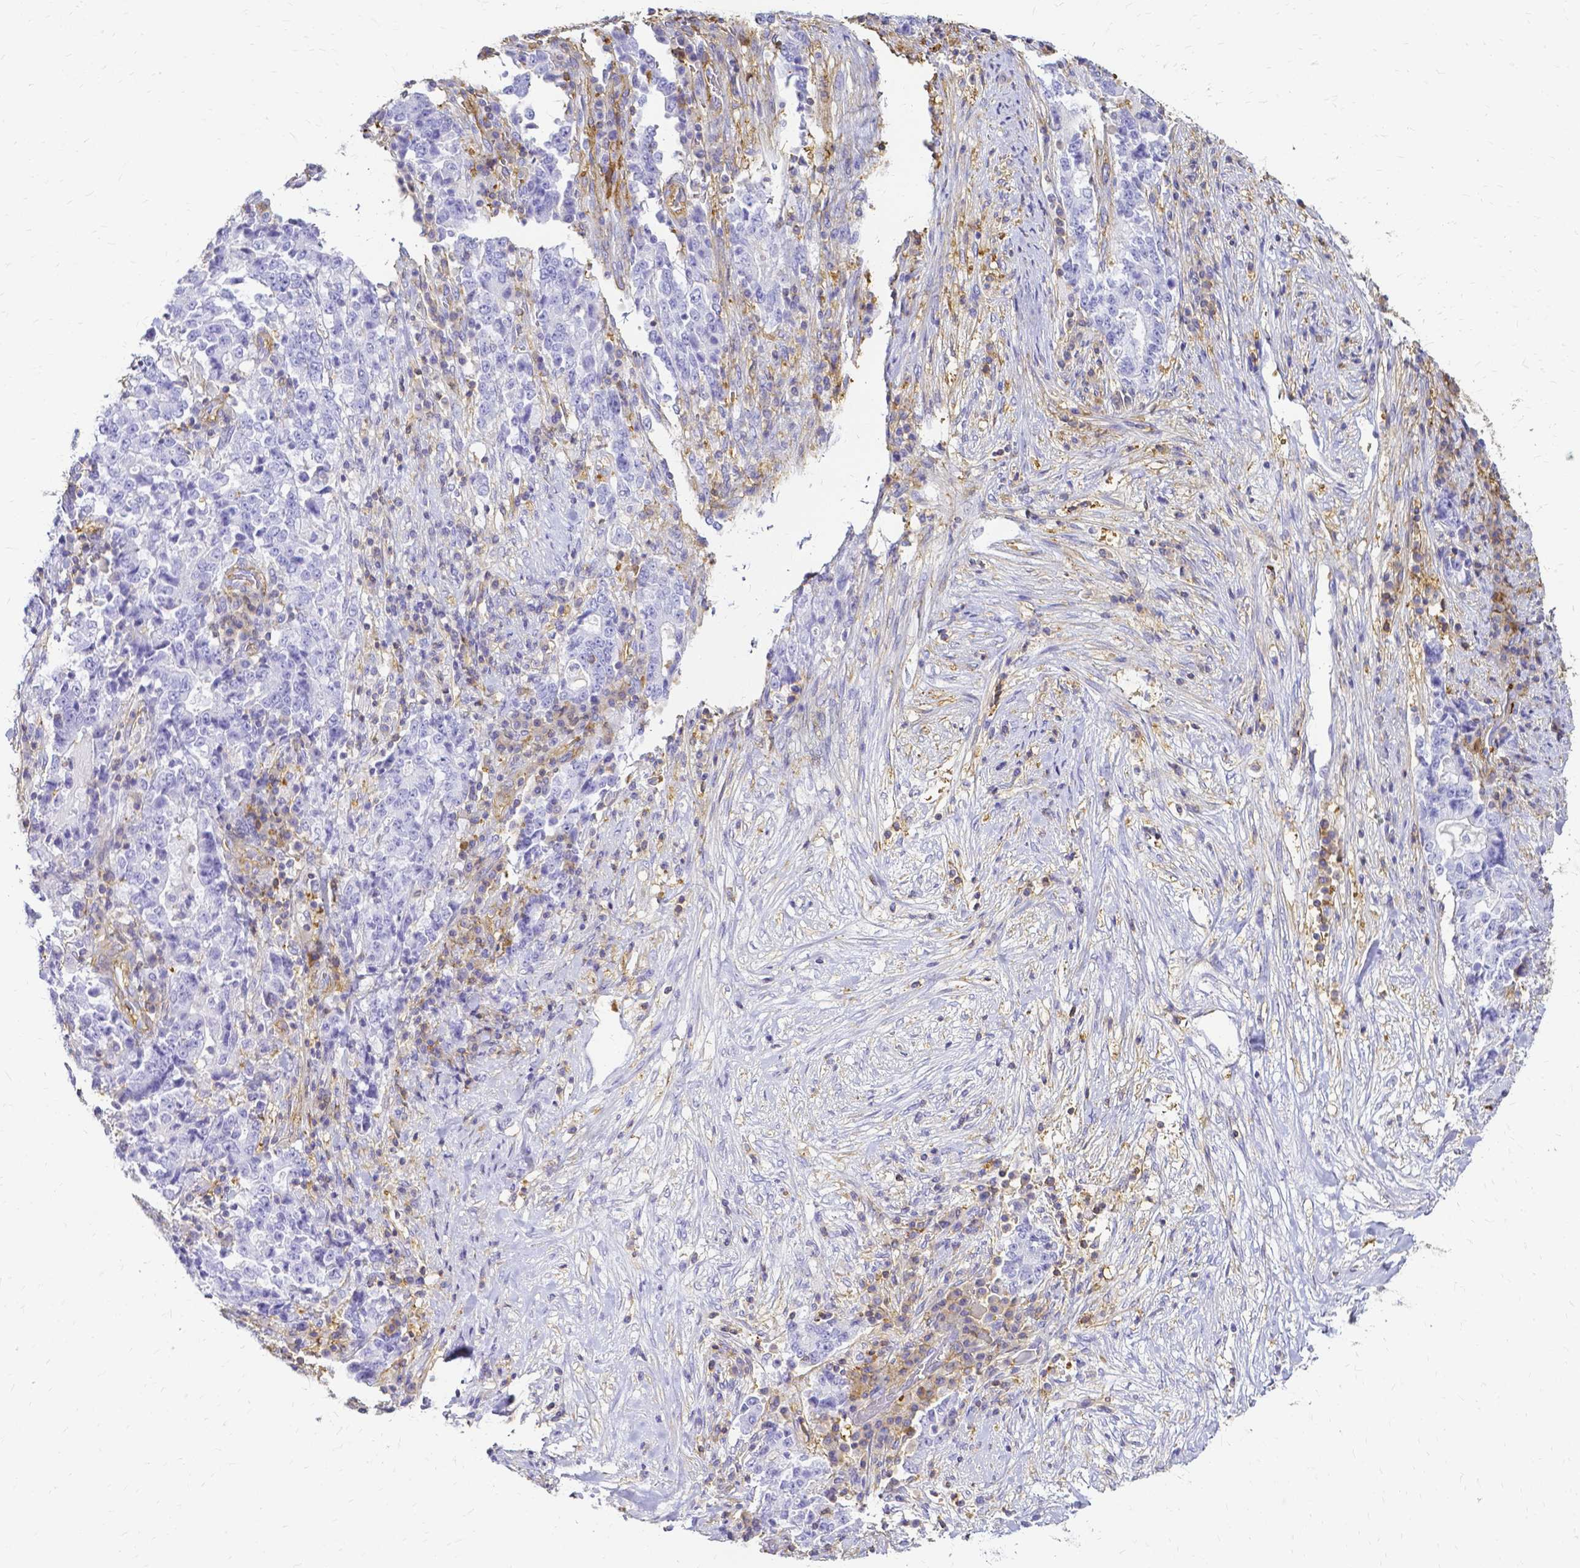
{"staining": {"intensity": "negative", "quantity": "none", "location": "none"}, "tissue": "stomach cancer", "cell_type": "Tumor cells", "image_type": "cancer", "snomed": [{"axis": "morphology", "description": "Normal tissue, NOS"}, {"axis": "morphology", "description": "Adenocarcinoma, NOS"}, {"axis": "topography", "description": "Stomach, upper"}, {"axis": "topography", "description": "Stomach"}], "caption": "Stomach cancer was stained to show a protein in brown. There is no significant expression in tumor cells. Brightfield microscopy of immunohistochemistry (IHC) stained with DAB (3,3'-diaminobenzidine) (brown) and hematoxylin (blue), captured at high magnification.", "gene": "HSPA12A", "patient": {"sex": "male", "age": 59}}